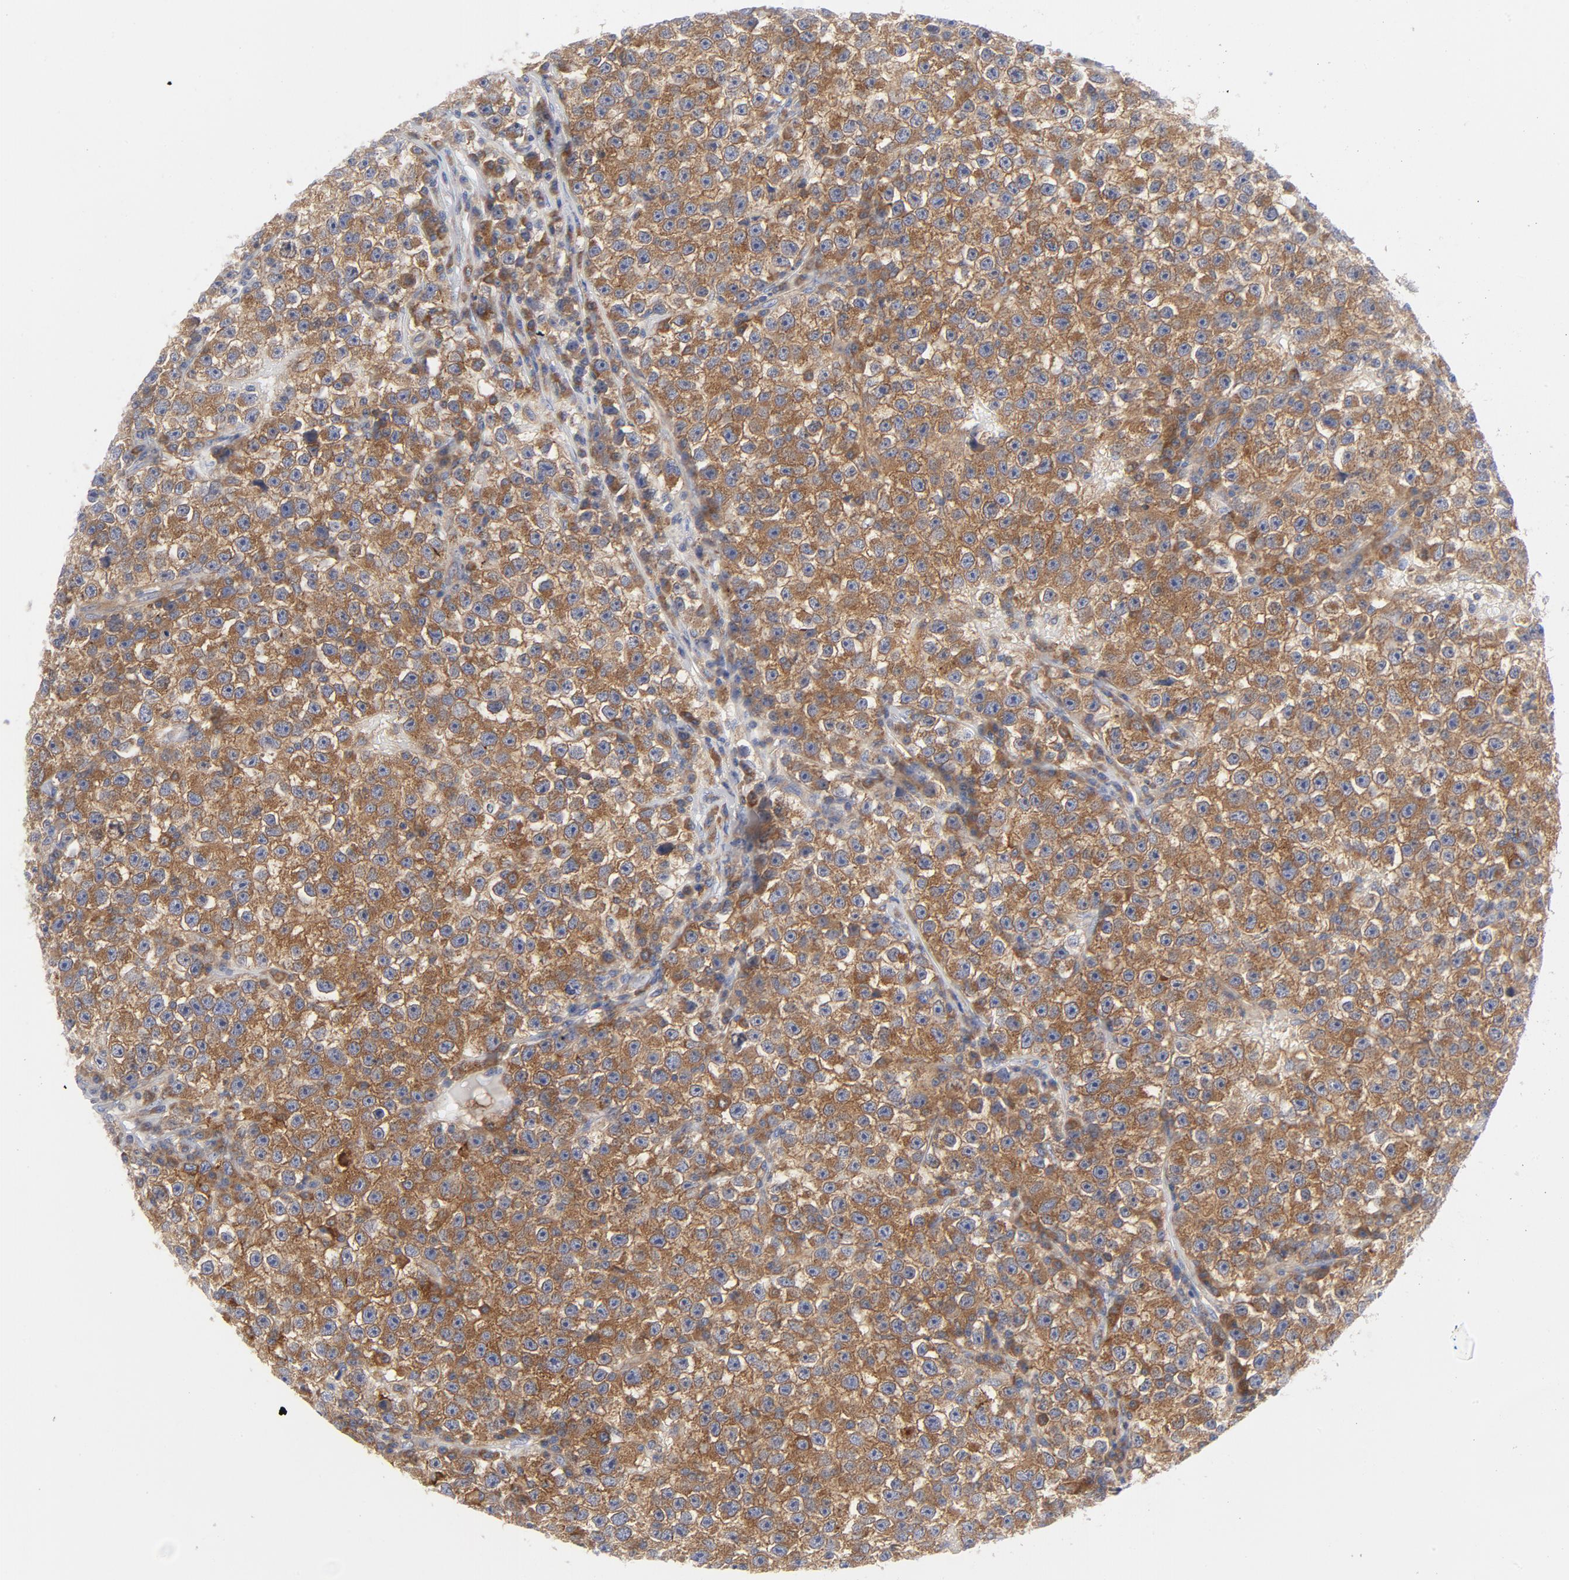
{"staining": {"intensity": "strong", "quantity": "25%-75%", "location": "cytoplasmic/membranous"}, "tissue": "testis cancer", "cell_type": "Tumor cells", "image_type": "cancer", "snomed": [{"axis": "morphology", "description": "Seminoma, NOS"}, {"axis": "topography", "description": "Testis"}], "caption": "Seminoma (testis) stained for a protein reveals strong cytoplasmic/membranous positivity in tumor cells.", "gene": "CD86", "patient": {"sex": "male", "age": 22}}